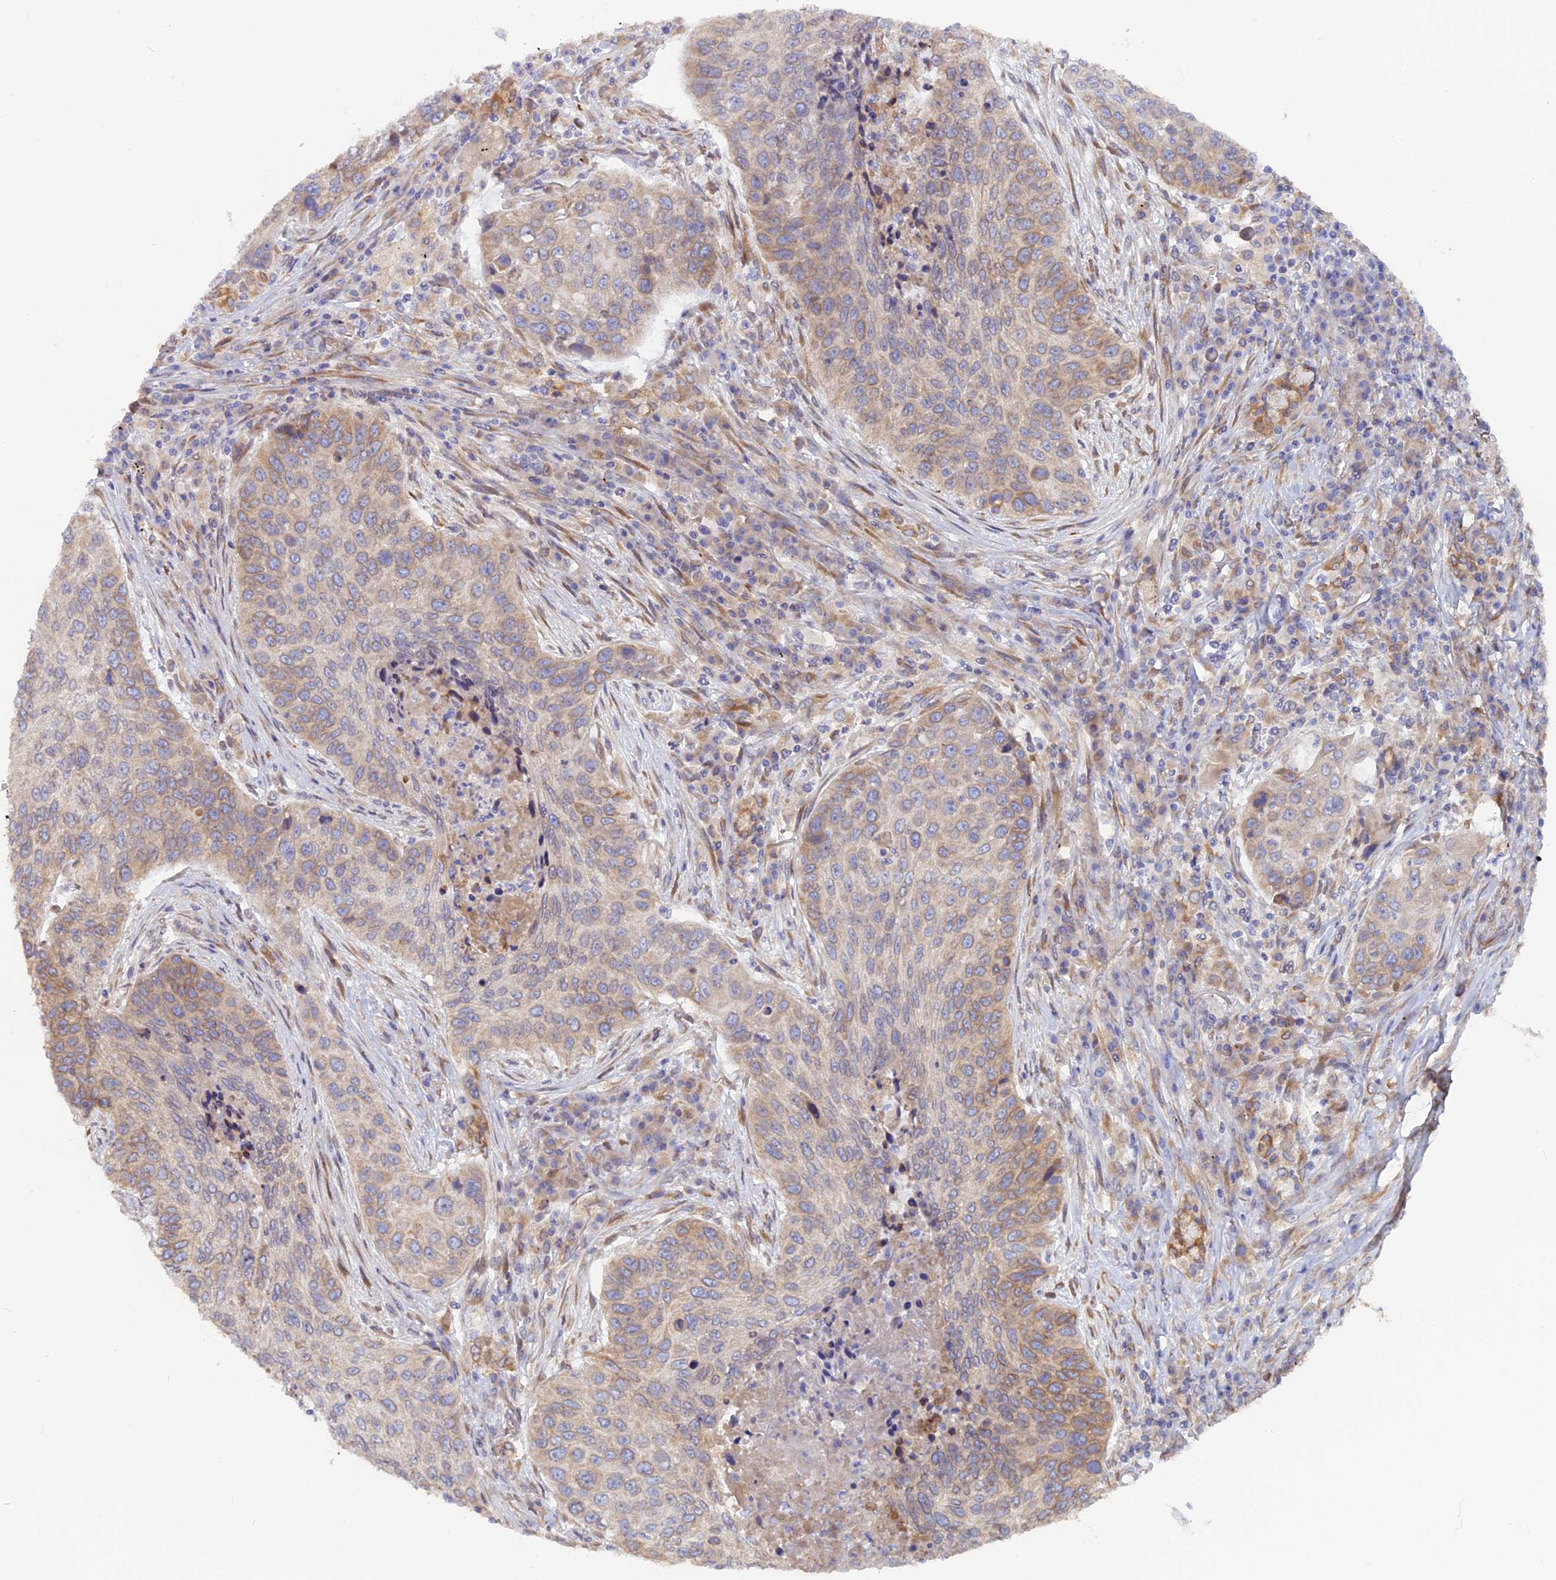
{"staining": {"intensity": "weak", "quantity": "25%-75%", "location": "cytoplasmic/membranous"}, "tissue": "lung cancer", "cell_type": "Tumor cells", "image_type": "cancer", "snomed": [{"axis": "morphology", "description": "Squamous cell carcinoma, NOS"}, {"axis": "topography", "description": "Lung"}], "caption": "Weak cytoplasmic/membranous positivity for a protein is seen in about 25%-75% of tumor cells of squamous cell carcinoma (lung) using immunohistochemistry.", "gene": "TLCD1", "patient": {"sex": "female", "age": 63}}